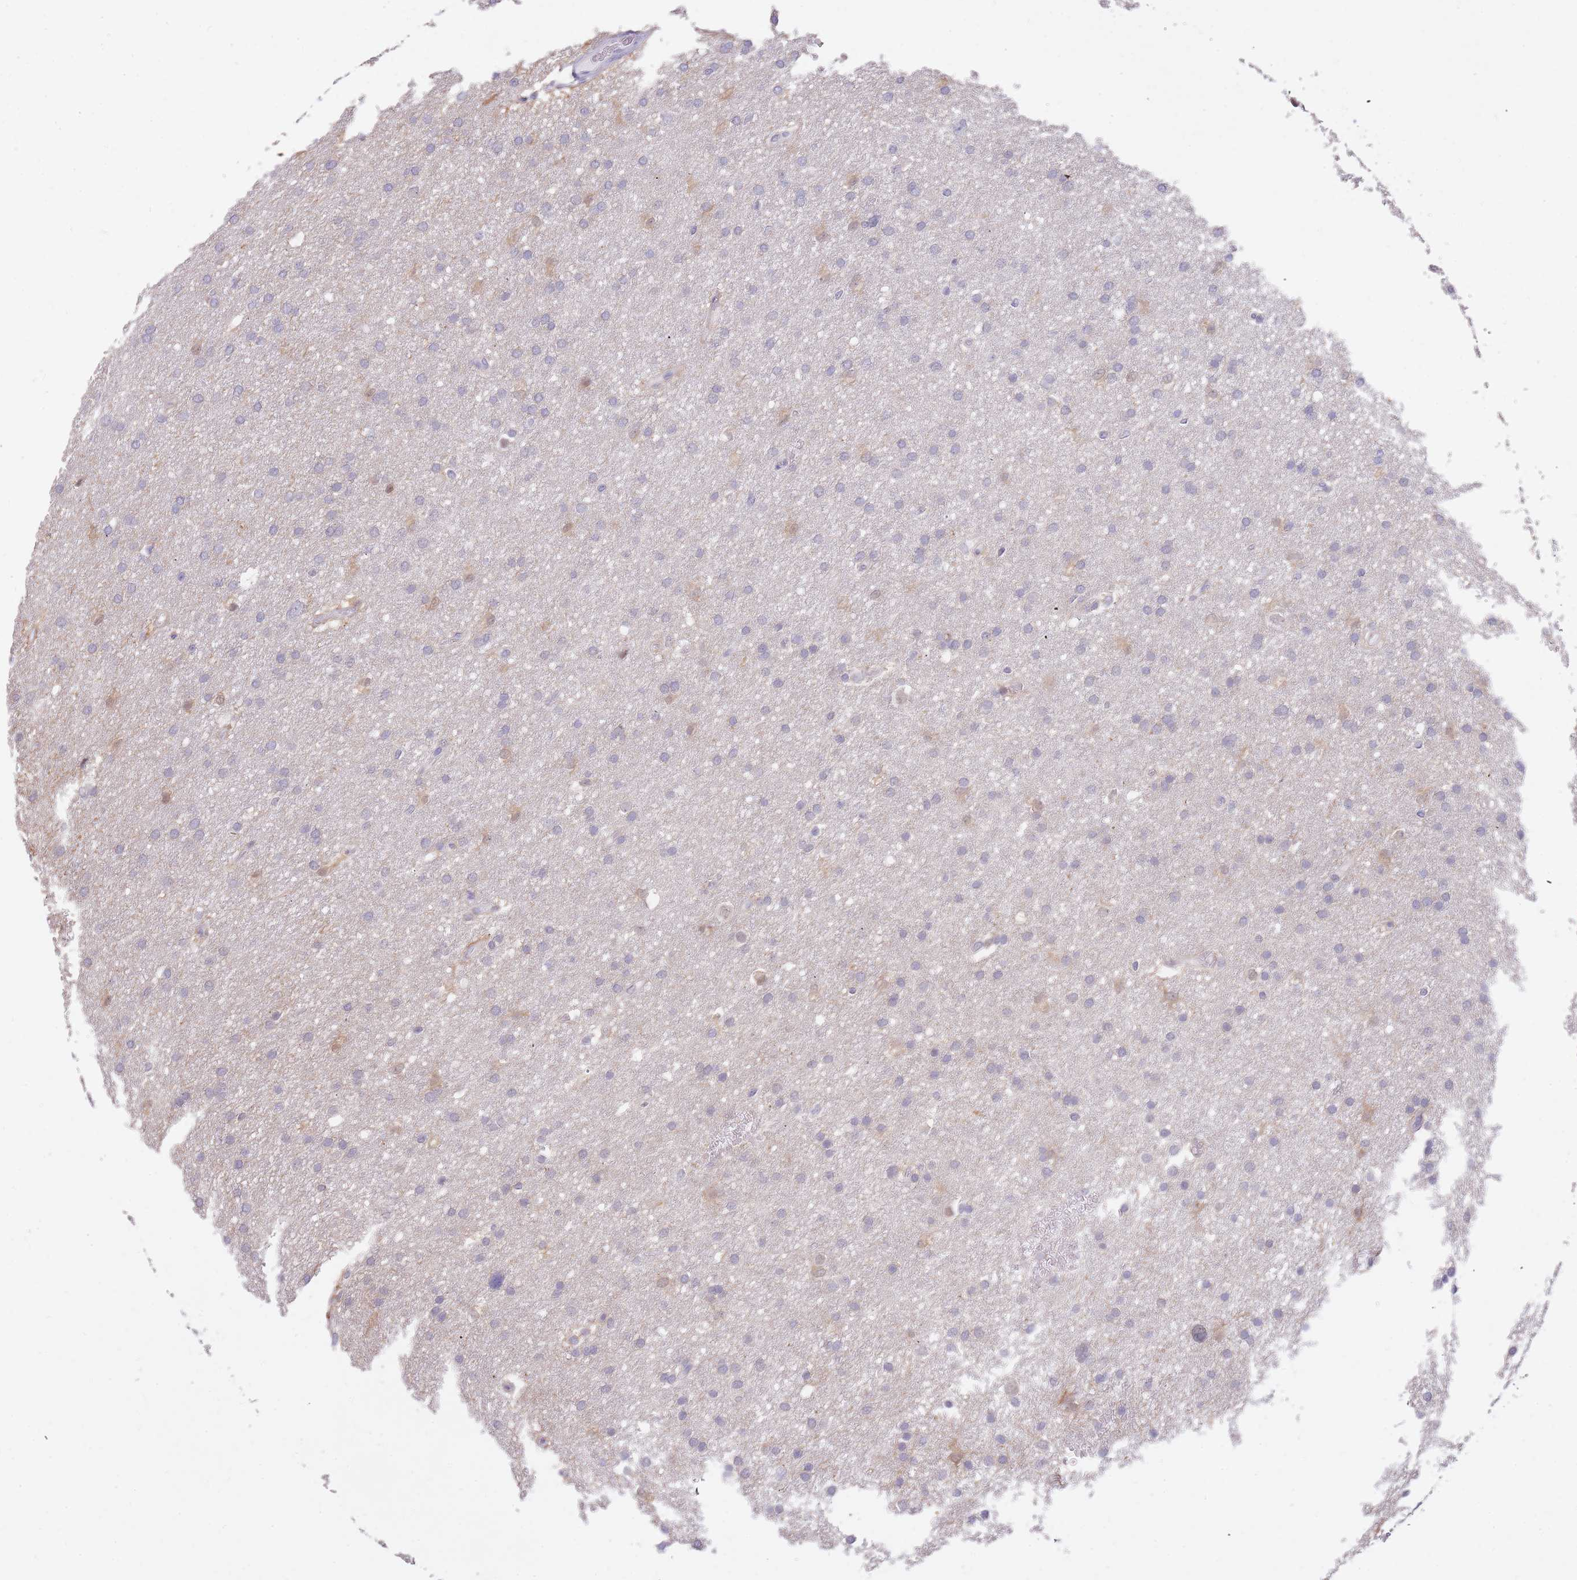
{"staining": {"intensity": "weak", "quantity": "<25%", "location": "cytoplasmic/membranous"}, "tissue": "glioma", "cell_type": "Tumor cells", "image_type": "cancer", "snomed": [{"axis": "morphology", "description": "Glioma, malignant, High grade"}, {"axis": "topography", "description": "Cerebral cortex"}], "caption": "Immunohistochemical staining of high-grade glioma (malignant) demonstrates no significant expression in tumor cells.", "gene": "AP5S1", "patient": {"sex": "female", "age": 36}}